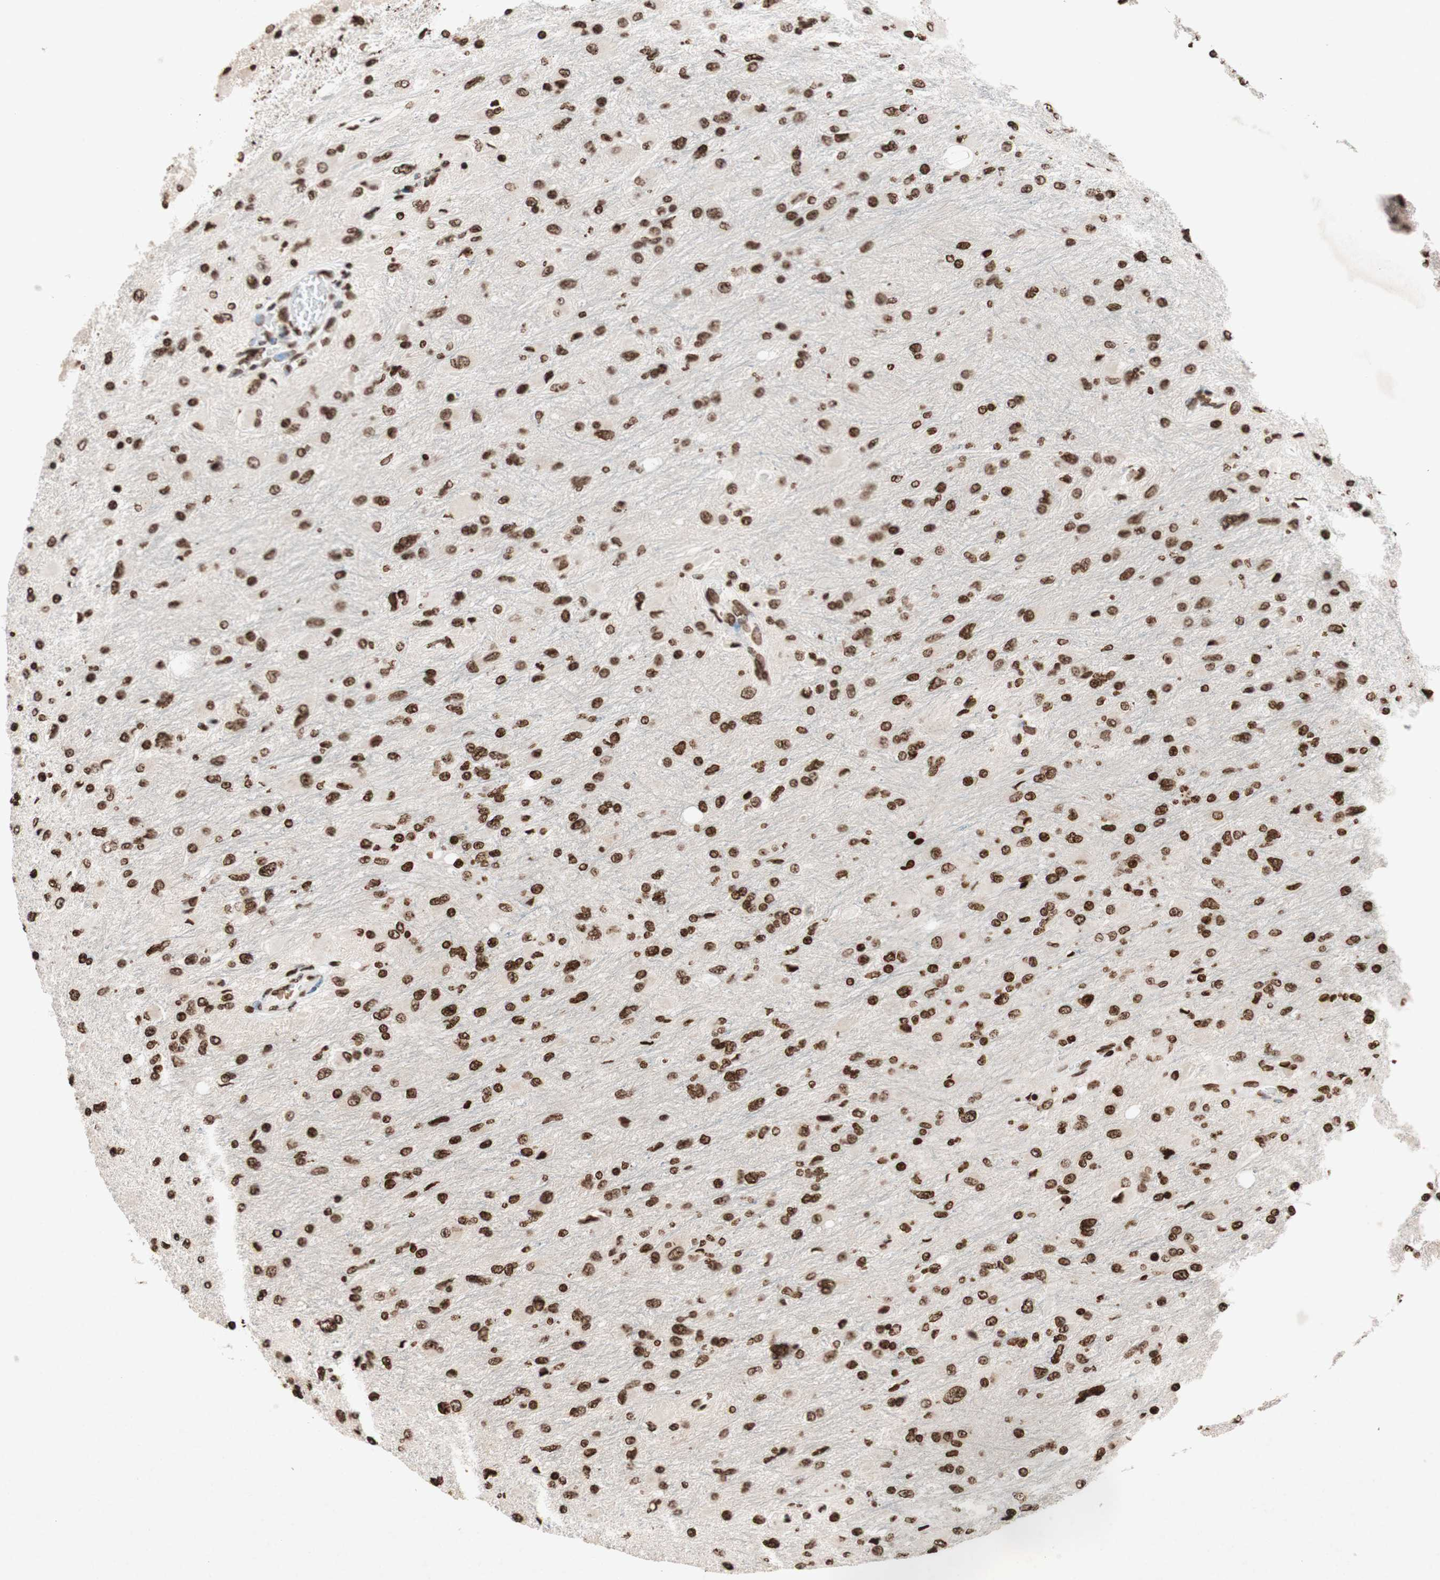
{"staining": {"intensity": "moderate", "quantity": ">75%", "location": "nuclear"}, "tissue": "glioma", "cell_type": "Tumor cells", "image_type": "cancer", "snomed": [{"axis": "morphology", "description": "Glioma, malignant, High grade"}, {"axis": "topography", "description": "Cerebral cortex"}], "caption": "Approximately >75% of tumor cells in glioma demonstrate moderate nuclear protein expression as visualized by brown immunohistochemical staining.", "gene": "NCOA3", "patient": {"sex": "female", "age": 36}}